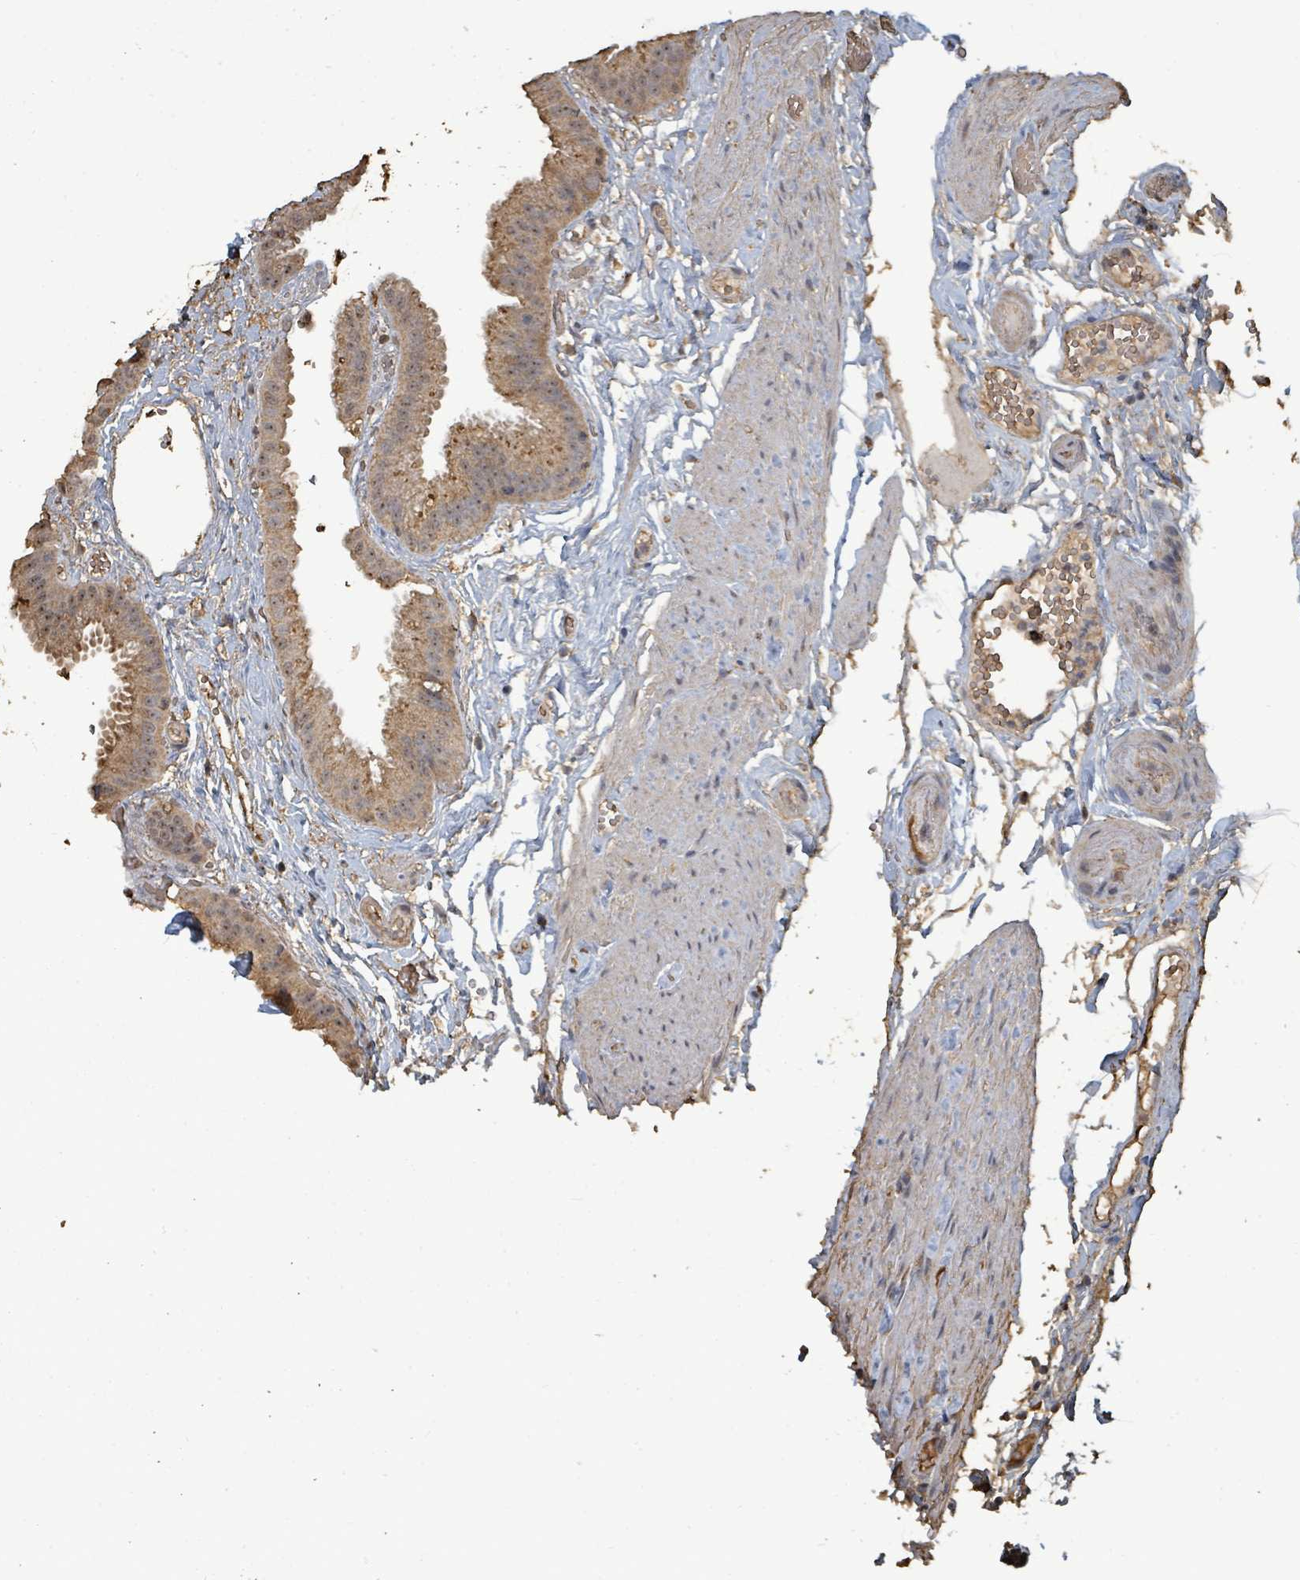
{"staining": {"intensity": "moderate", "quantity": ">75%", "location": "cytoplasmic/membranous,nuclear"}, "tissue": "gallbladder", "cell_type": "Glandular cells", "image_type": "normal", "snomed": [{"axis": "morphology", "description": "Normal tissue, NOS"}, {"axis": "topography", "description": "Gallbladder"}], "caption": "A brown stain labels moderate cytoplasmic/membranous,nuclear expression of a protein in glandular cells of unremarkable gallbladder. The staining was performed using DAB to visualize the protein expression in brown, while the nuclei were stained in blue with hematoxylin (Magnification: 20x).", "gene": "C6orf52", "patient": {"sex": "female", "age": 61}}